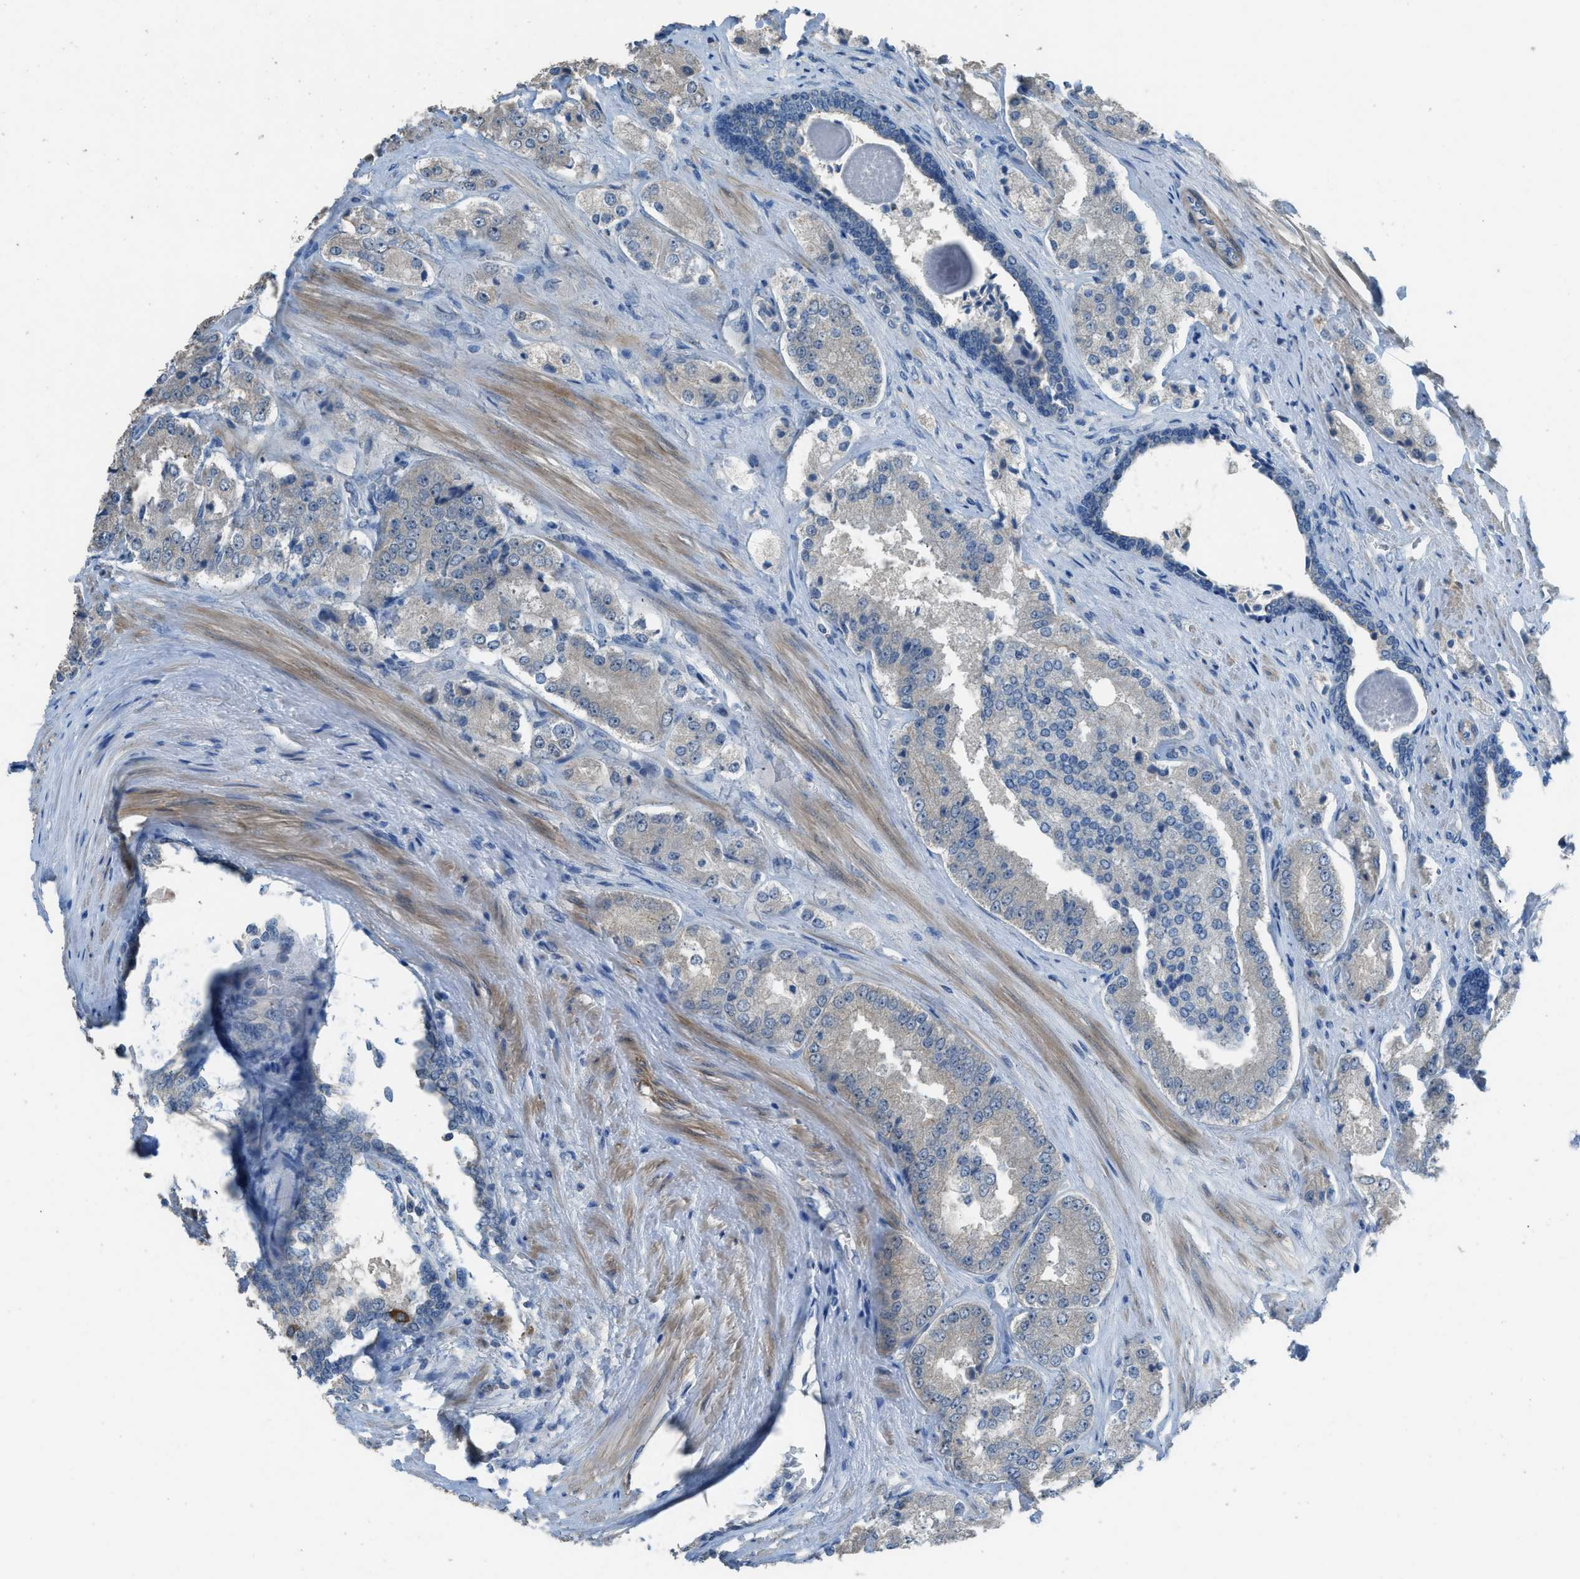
{"staining": {"intensity": "negative", "quantity": "none", "location": "none"}, "tissue": "prostate cancer", "cell_type": "Tumor cells", "image_type": "cancer", "snomed": [{"axis": "morphology", "description": "Adenocarcinoma, High grade"}, {"axis": "topography", "description": "Prostate"}], "caption": "Immunohistochemistry image of prostate cancer stained for a protein (brown), which demonstrates no staining in tumor cells.", "gene": "TIMD4", "patient": {"sex": "male", "age": 65}}